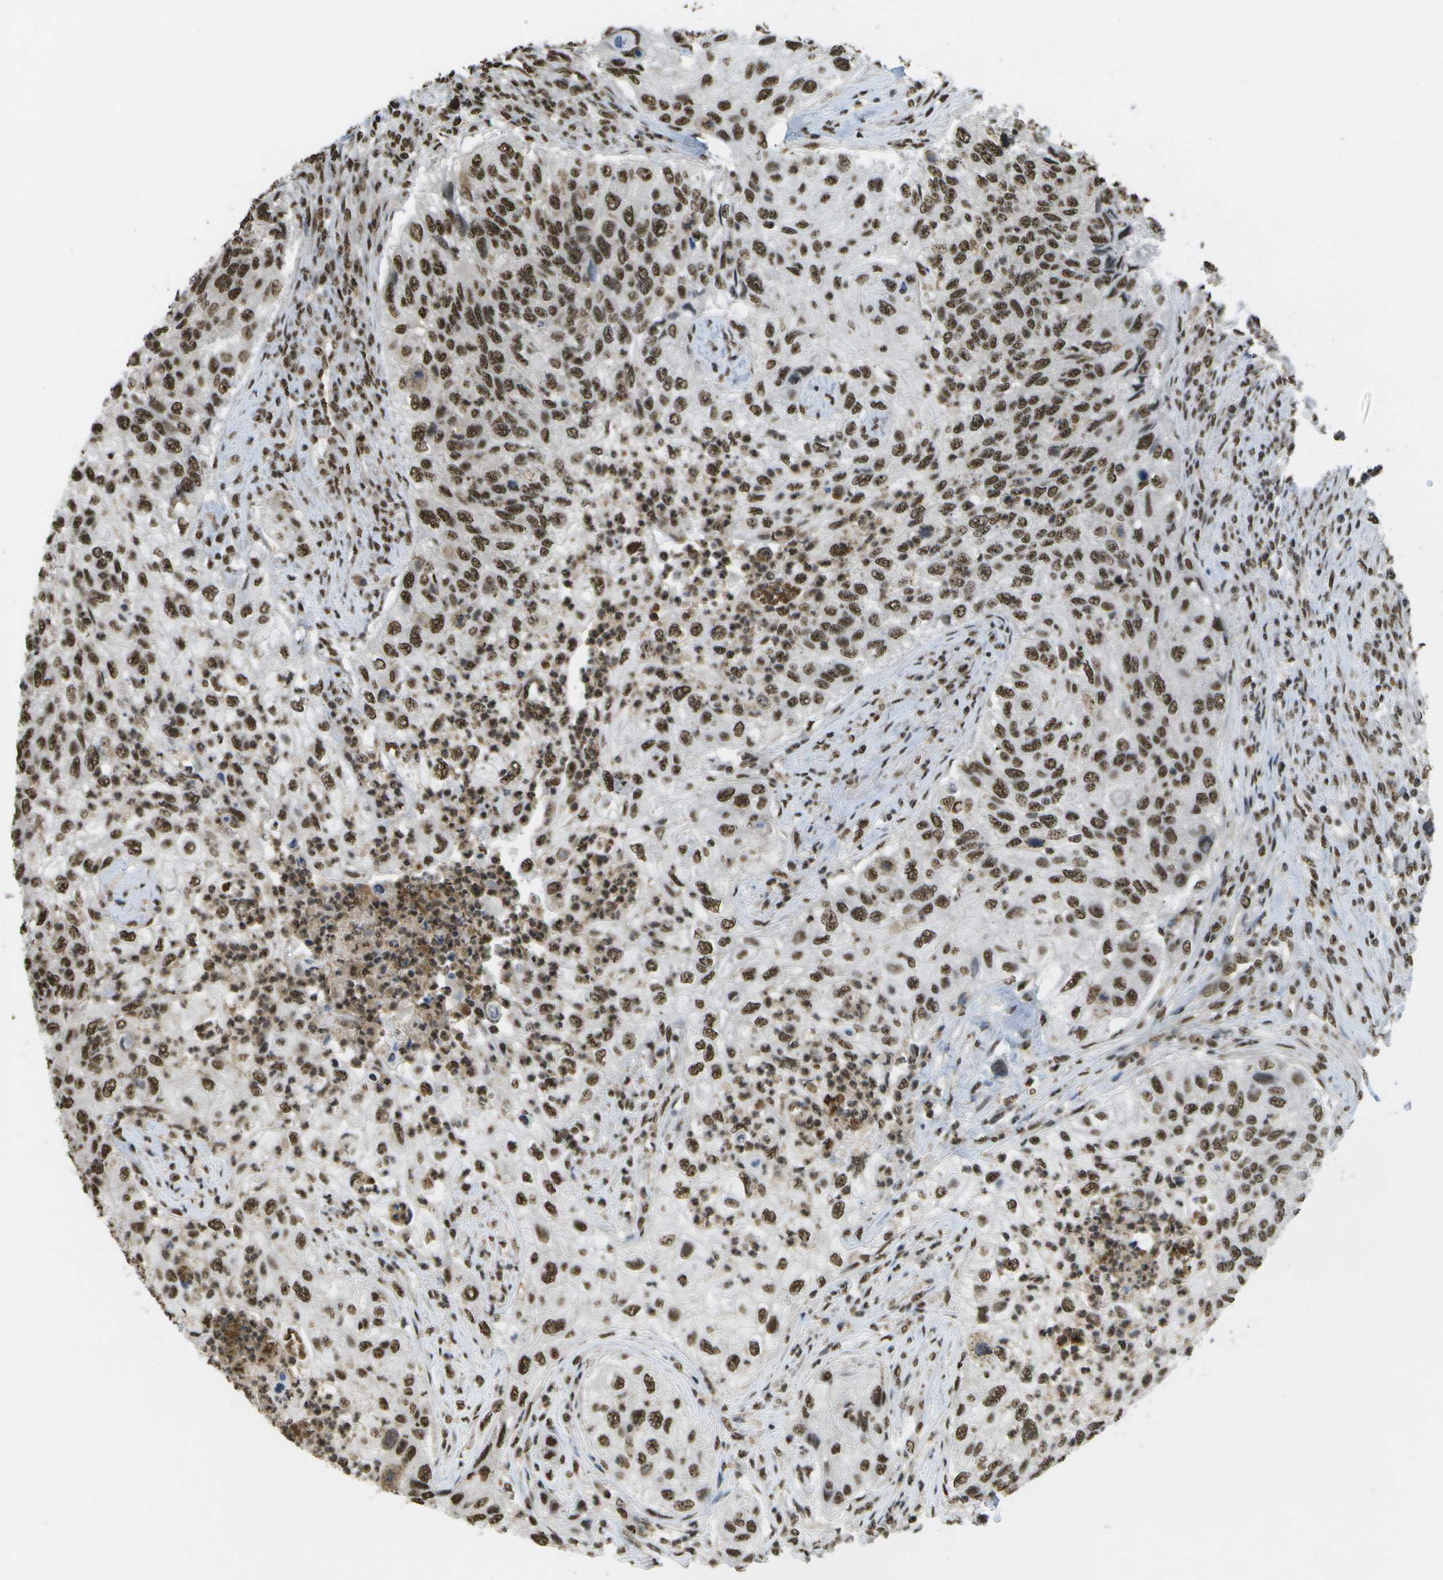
{"staining": {"intensity": "moderate", "quantity": ">75%", "location": "nuclear"}, "tissue": "urothelial cancer", "cell_type": "Tumor cells", "image_type": "cancer", "snomed": [{"axis": "morphology", "description": "Urothelial carcinoma, High grade"}, {"axis": "topography", "description": "Urinary bladder"}], "caption": "Urothelial cancer stained with a brown dye displays moderate nuclear positive expression in approximately >75% of tumor cells.", "gene": "SPEN", "patient": {"sex": "female", "age": 60}}